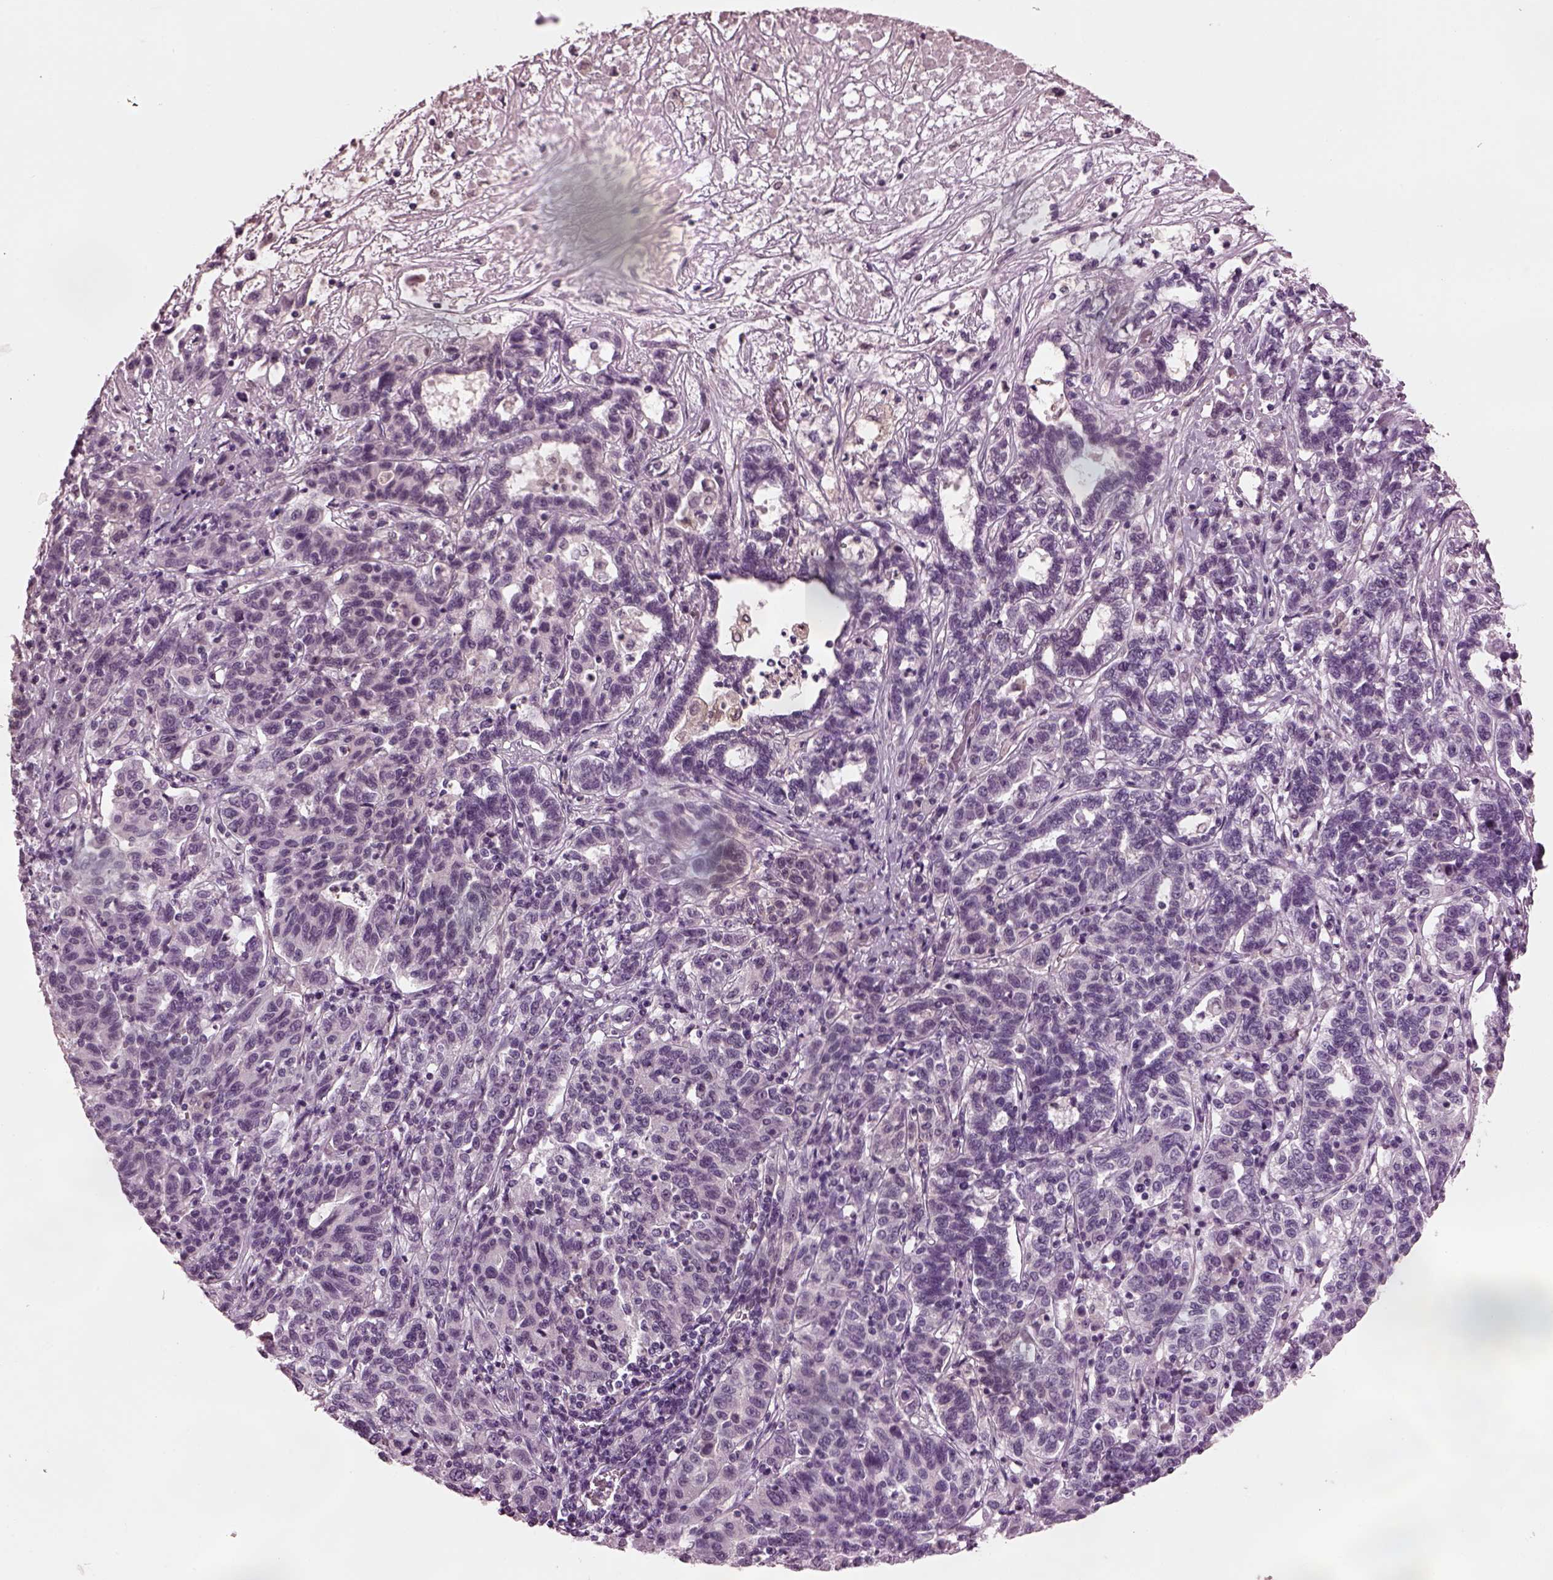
{"staining": {"intensity": "negative", "quantity": "none", "location": "none"}, "tissue": "liver cancer", "cell_type": "Tumor cells", "image_type": "cancer", "snomed": [{"axis": "morphology", "description": "Adenocarcinoma, NOS"}, {"axis": "morphology", "description": "Cholangiocarcinoma"}, {"axis": "topography", "description": "Liver"}], "caption": "Immunohistochemistry (IHC) of human liver adenocarcinoma displays no expression in tumor cells.", "gene": "SLC6A17", "patient": {"sex": "male", "age": 64}}